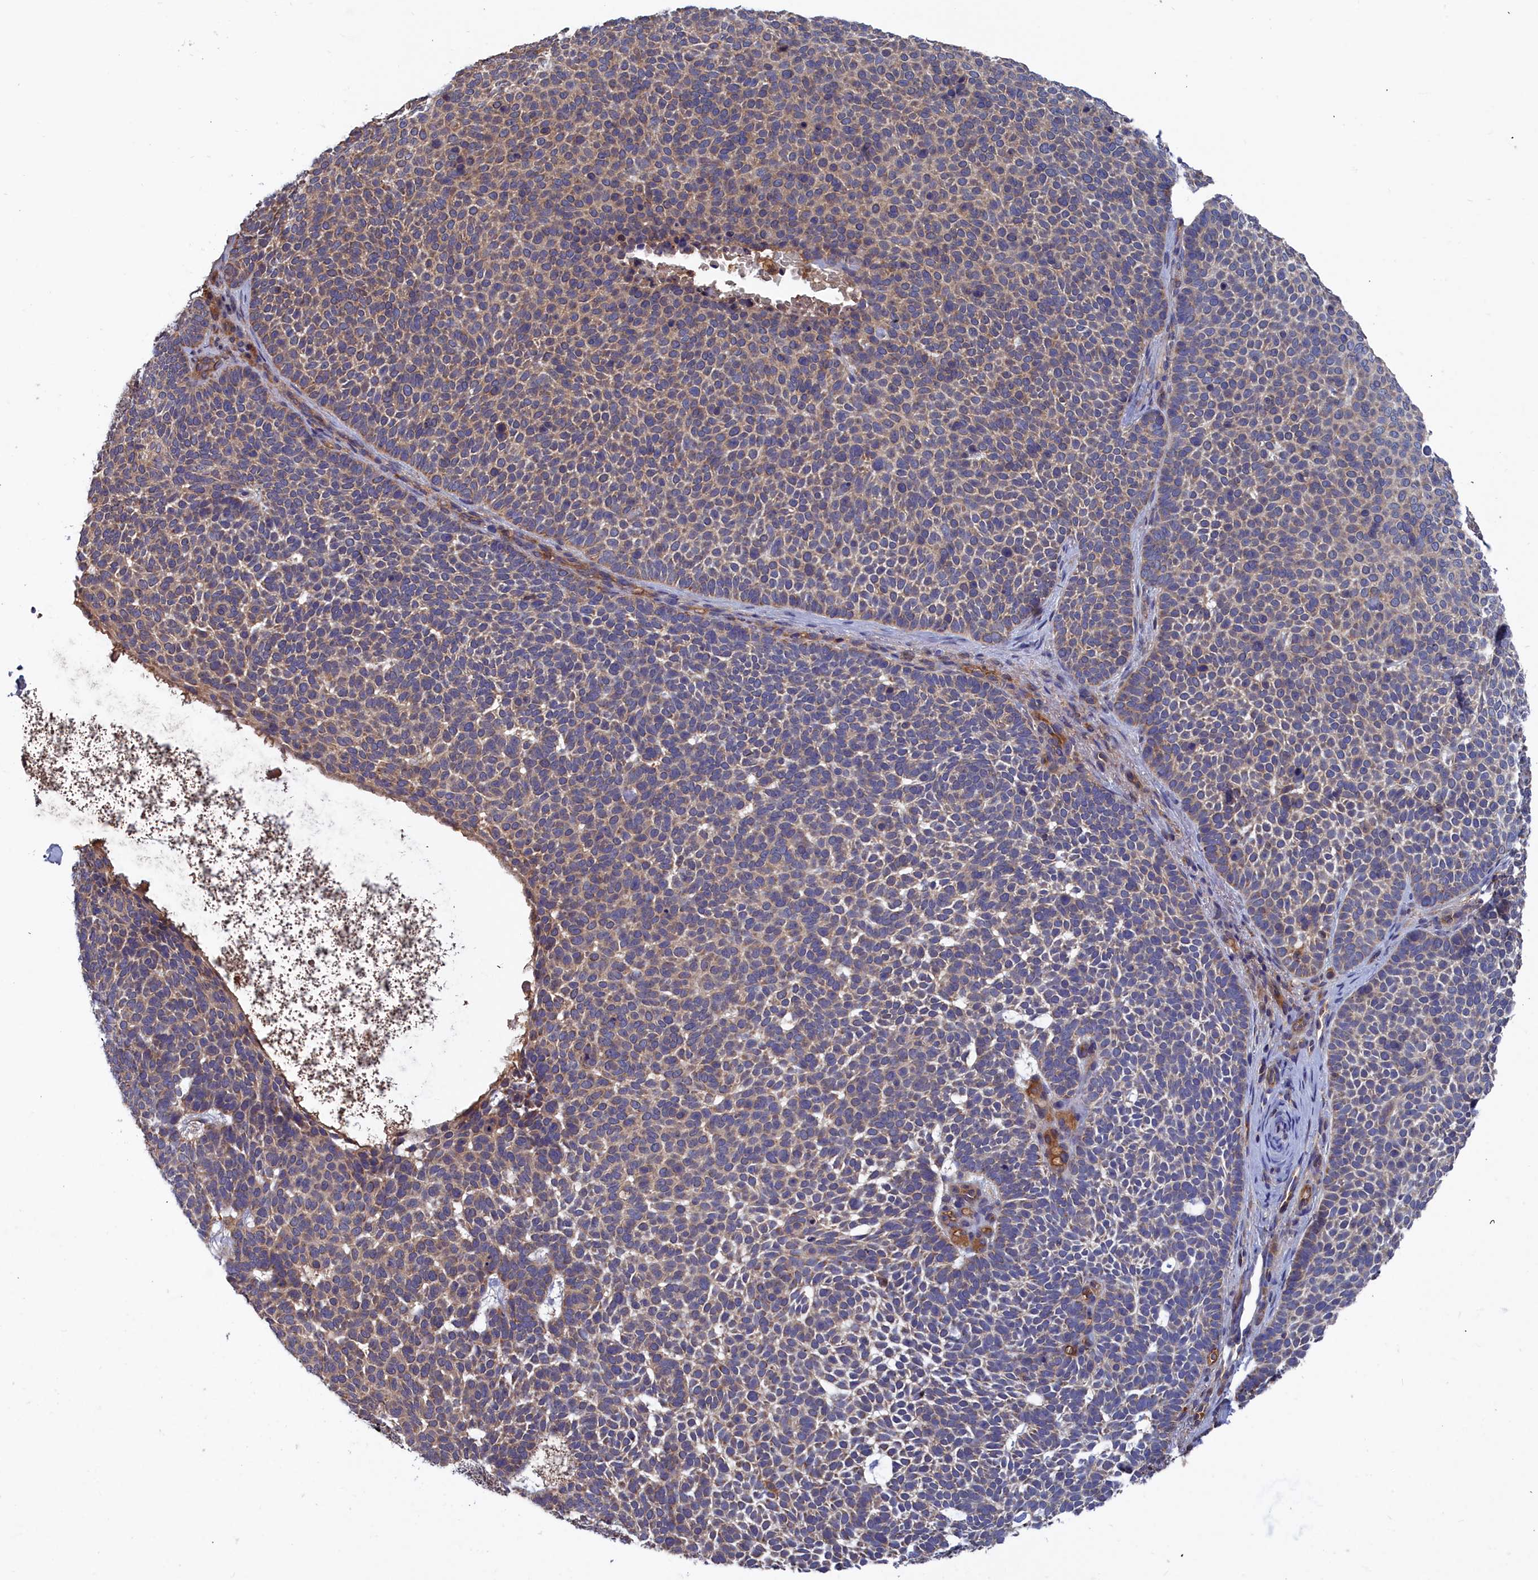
{"staining": {"intensity": "moderate", "quantity": "<25%", "location": "cytoplasmic/membranous"}, "tissue": "skin cancer", "cell_type": "Tumor cells", "image_type": "cancer", "snomed": [{"axis": "morphology", "description": "Basal cell carcinoma"}, {"axis": "topography", "description": "Skin"}], "caption": "Immunohistochemistry staining of skin basal cell carcinoma, which reveals low levels of moderate cytoplasmic/membranous staining in about <25% of tumor cells indicating moderate cytoplasmic/membranous protein expression. The staining was performed using DAB (brown) for protein detection and nuclei were counterstained in hematoxylin (blue).", "gene": "GFRA2", "patient": {"sex": "female", "age": 77}}